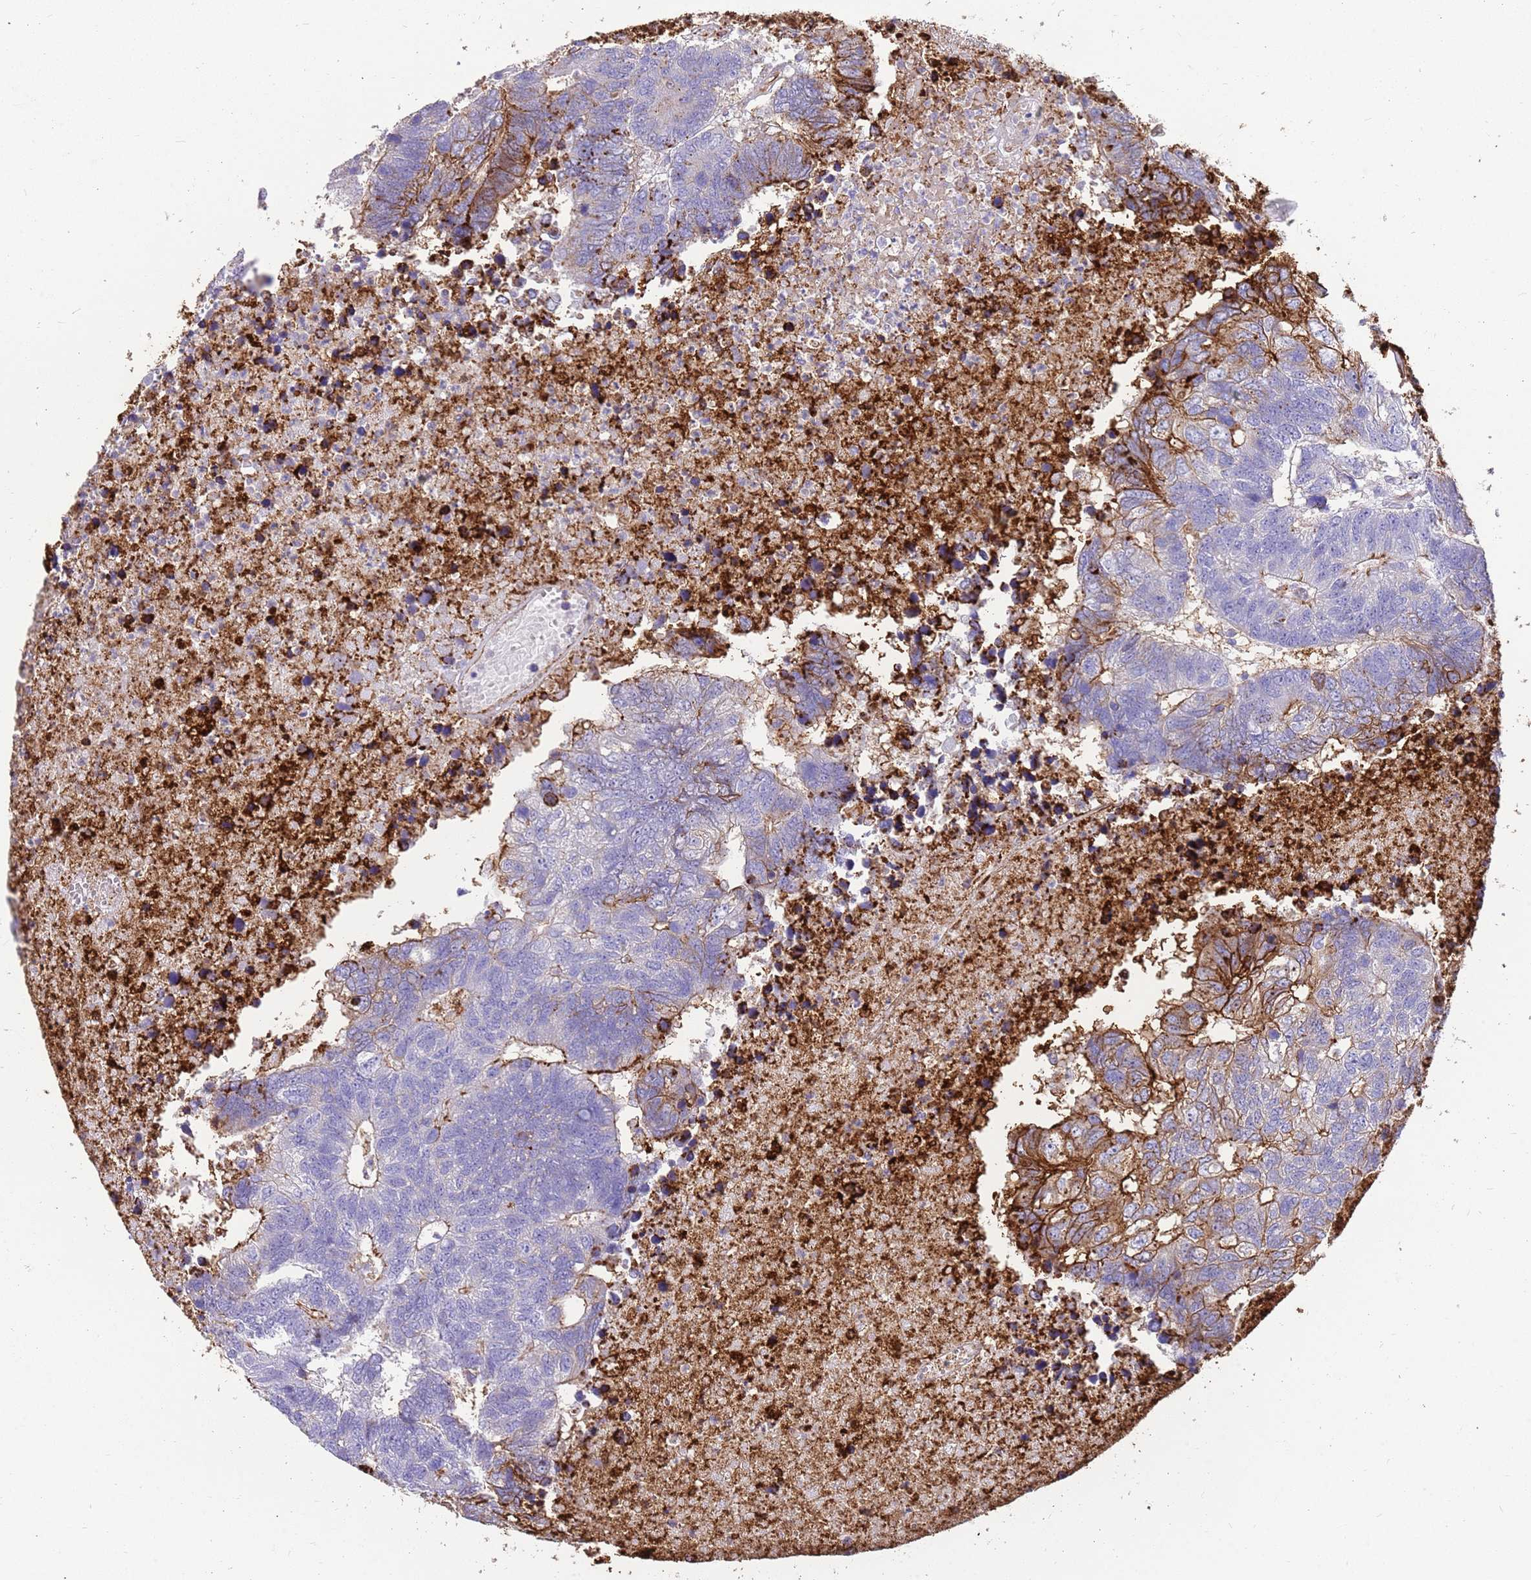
{"staining": {"intensity": "moderate", "quantity": "<25%", "location": "cytoplasmic/membranous"}, "tissue": "colorectal cancer", "cell_type": "Tumor cells", "image_type": "cancer", "snomed": [{"axis": "morphology", "description": "Adenocarcinoma, NOS"}, {"axis": "topography", "description": "Colon"}], "caption": "This histopathology image shows IHC staining of colorectal adenocarcinoma, with low moderate cytoplasmic/membranous expression in about <25% of tumor cells.", "gene": "ZDHHC1", "patient": {"sex": "female", "age": 48}}